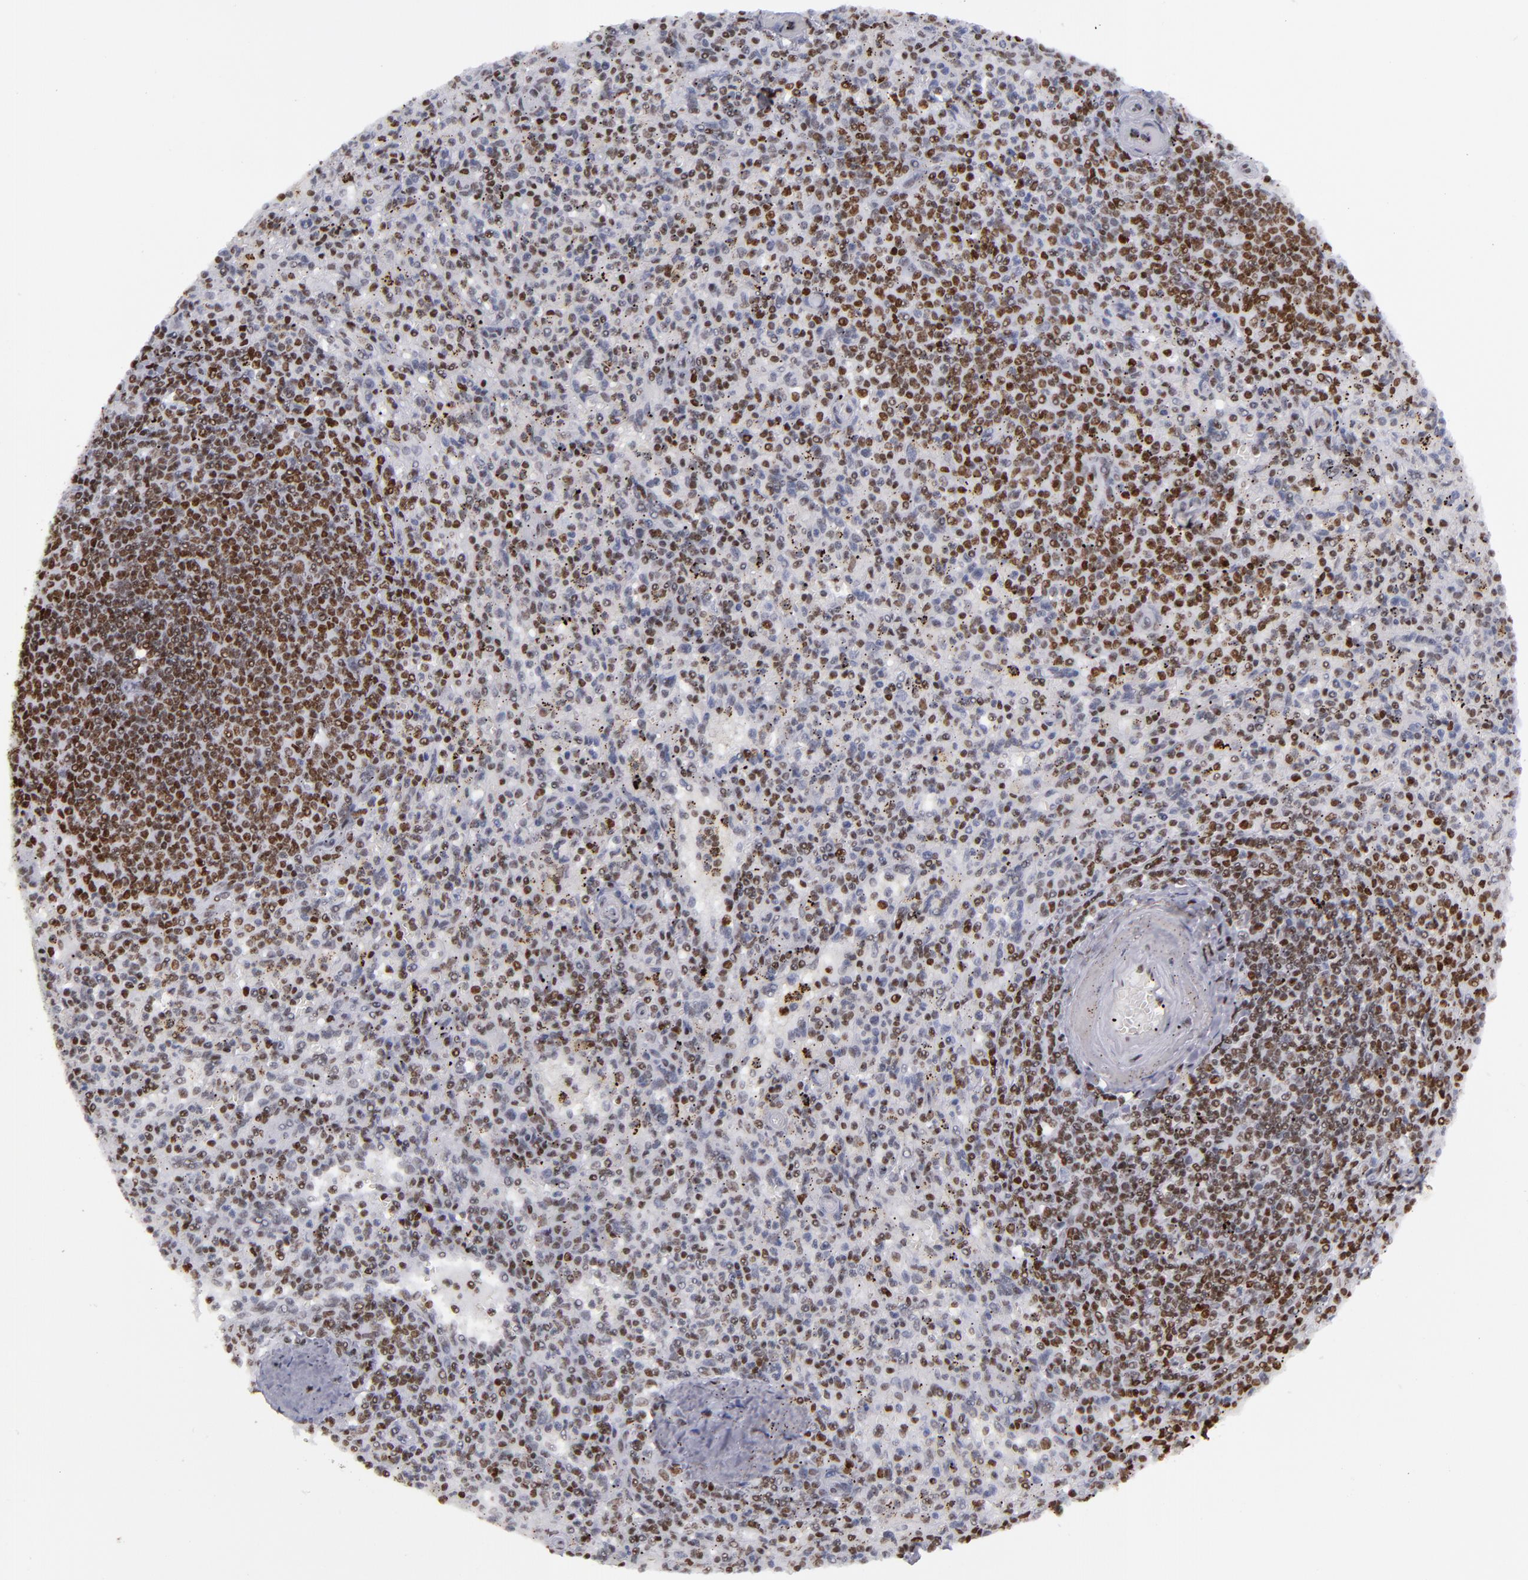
{"staining": {"intensity": "moderate", "quantity": "25%-75%", "location": "nuclear"}, "tissue": "spleen", "cell_type": "Cells in red pulp", "image_type": "normal", "snomed": [{"axis": "morphology", "description": "Normal tissue, NOS"}, {"axis": "topography", "description": "Spleen"}], "caption": "Moderate nuclear expression is identified in about 25%-75% of cells in red pulp in normal spleen.", "gene": "TERF2", "patient": {"sex": "male", "age": 72}}